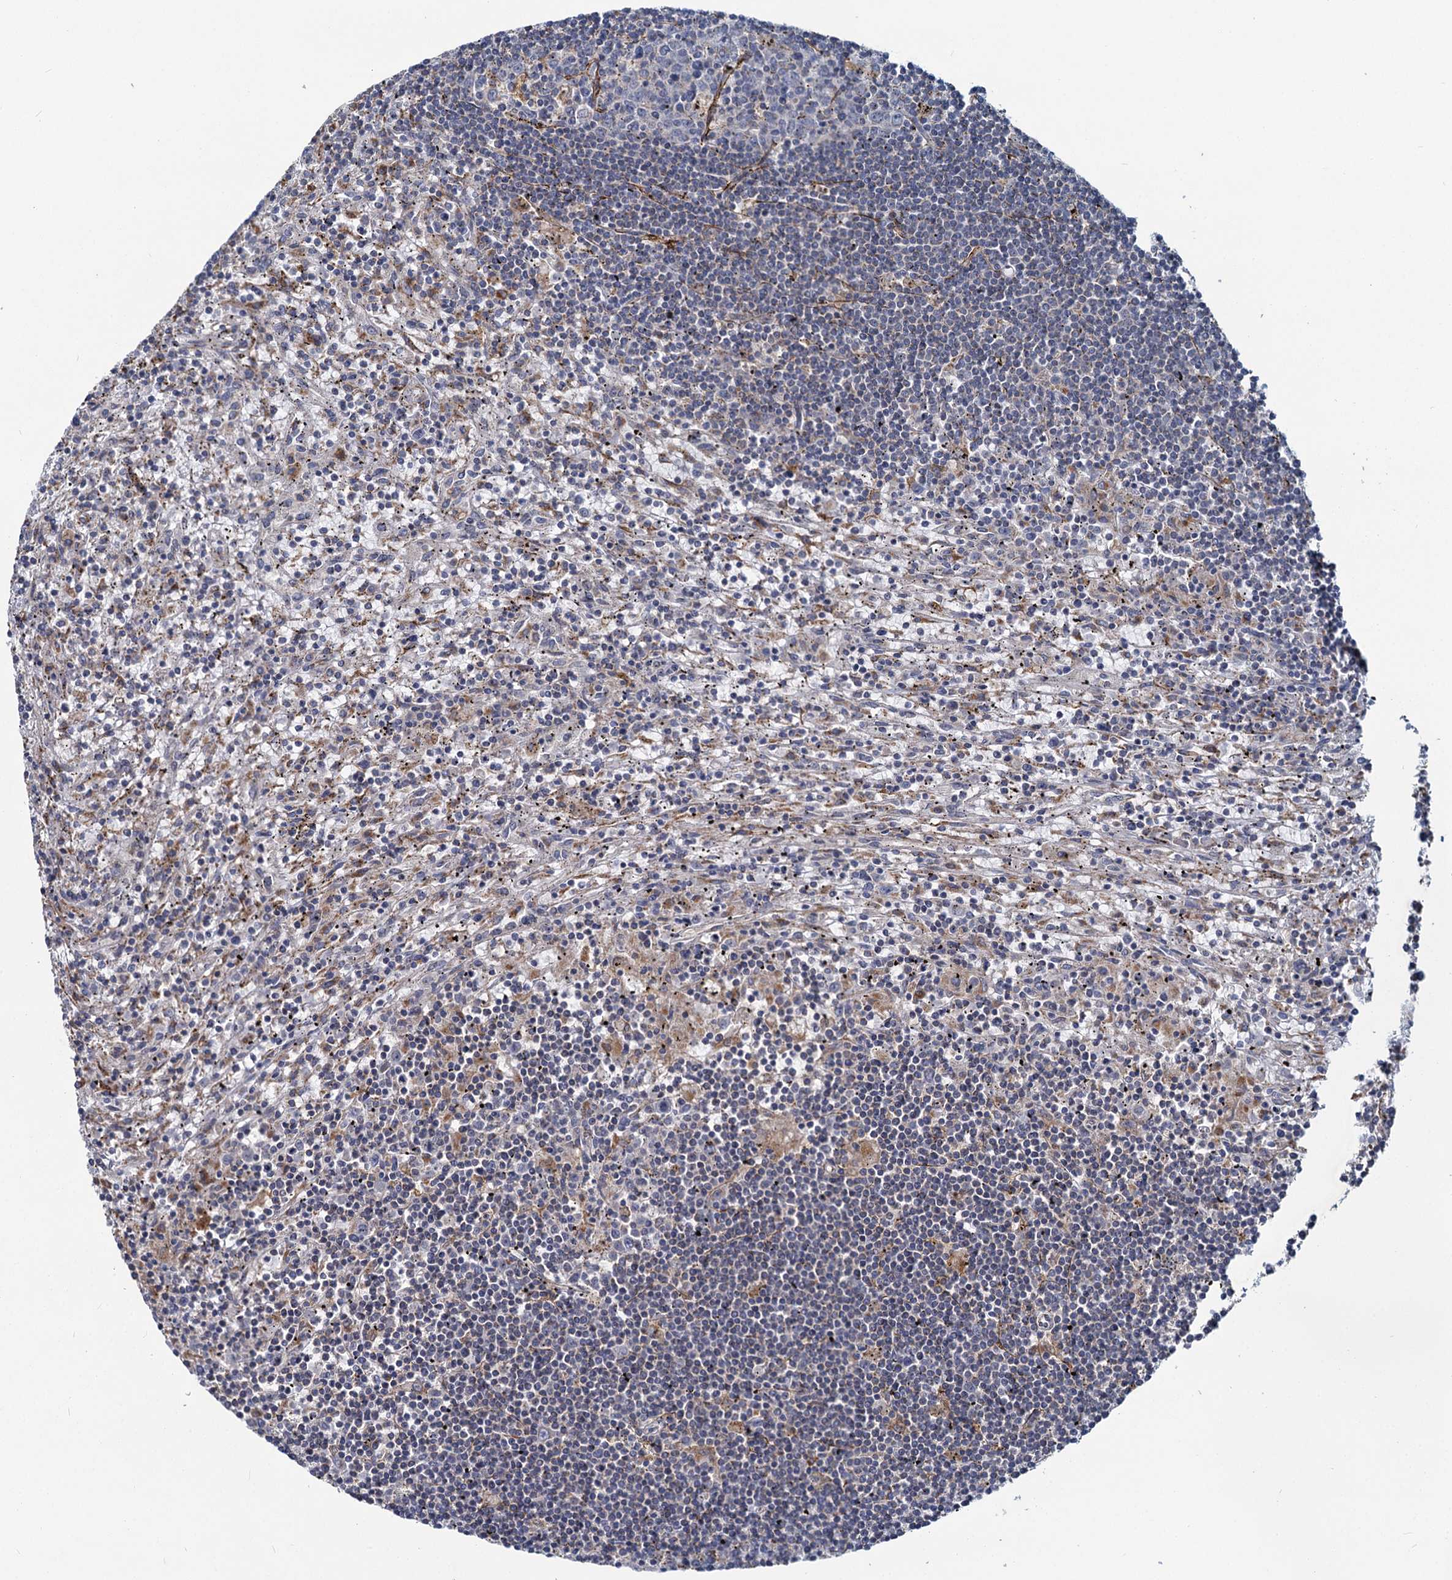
{"staining": {"intensity": "negative", "quantity": "none", "location": "none"}, "tissue": "lymphoma", "cell_type": "Tumor cells", "image_type": "cancer", "snomed": [{"axis": "morphology", "description": "Malignant lymphoma, non-Hodgkin's type, Low grade"}, {"axis": "topography", "description": "Spleen"}], "caption": "This is an immunohistochemistry (IHC) micrograph of human lymphoma. There is no expression in tumor cells.", "gene": "ADCY2", "patient": {"sex": "male", "age": 76}}